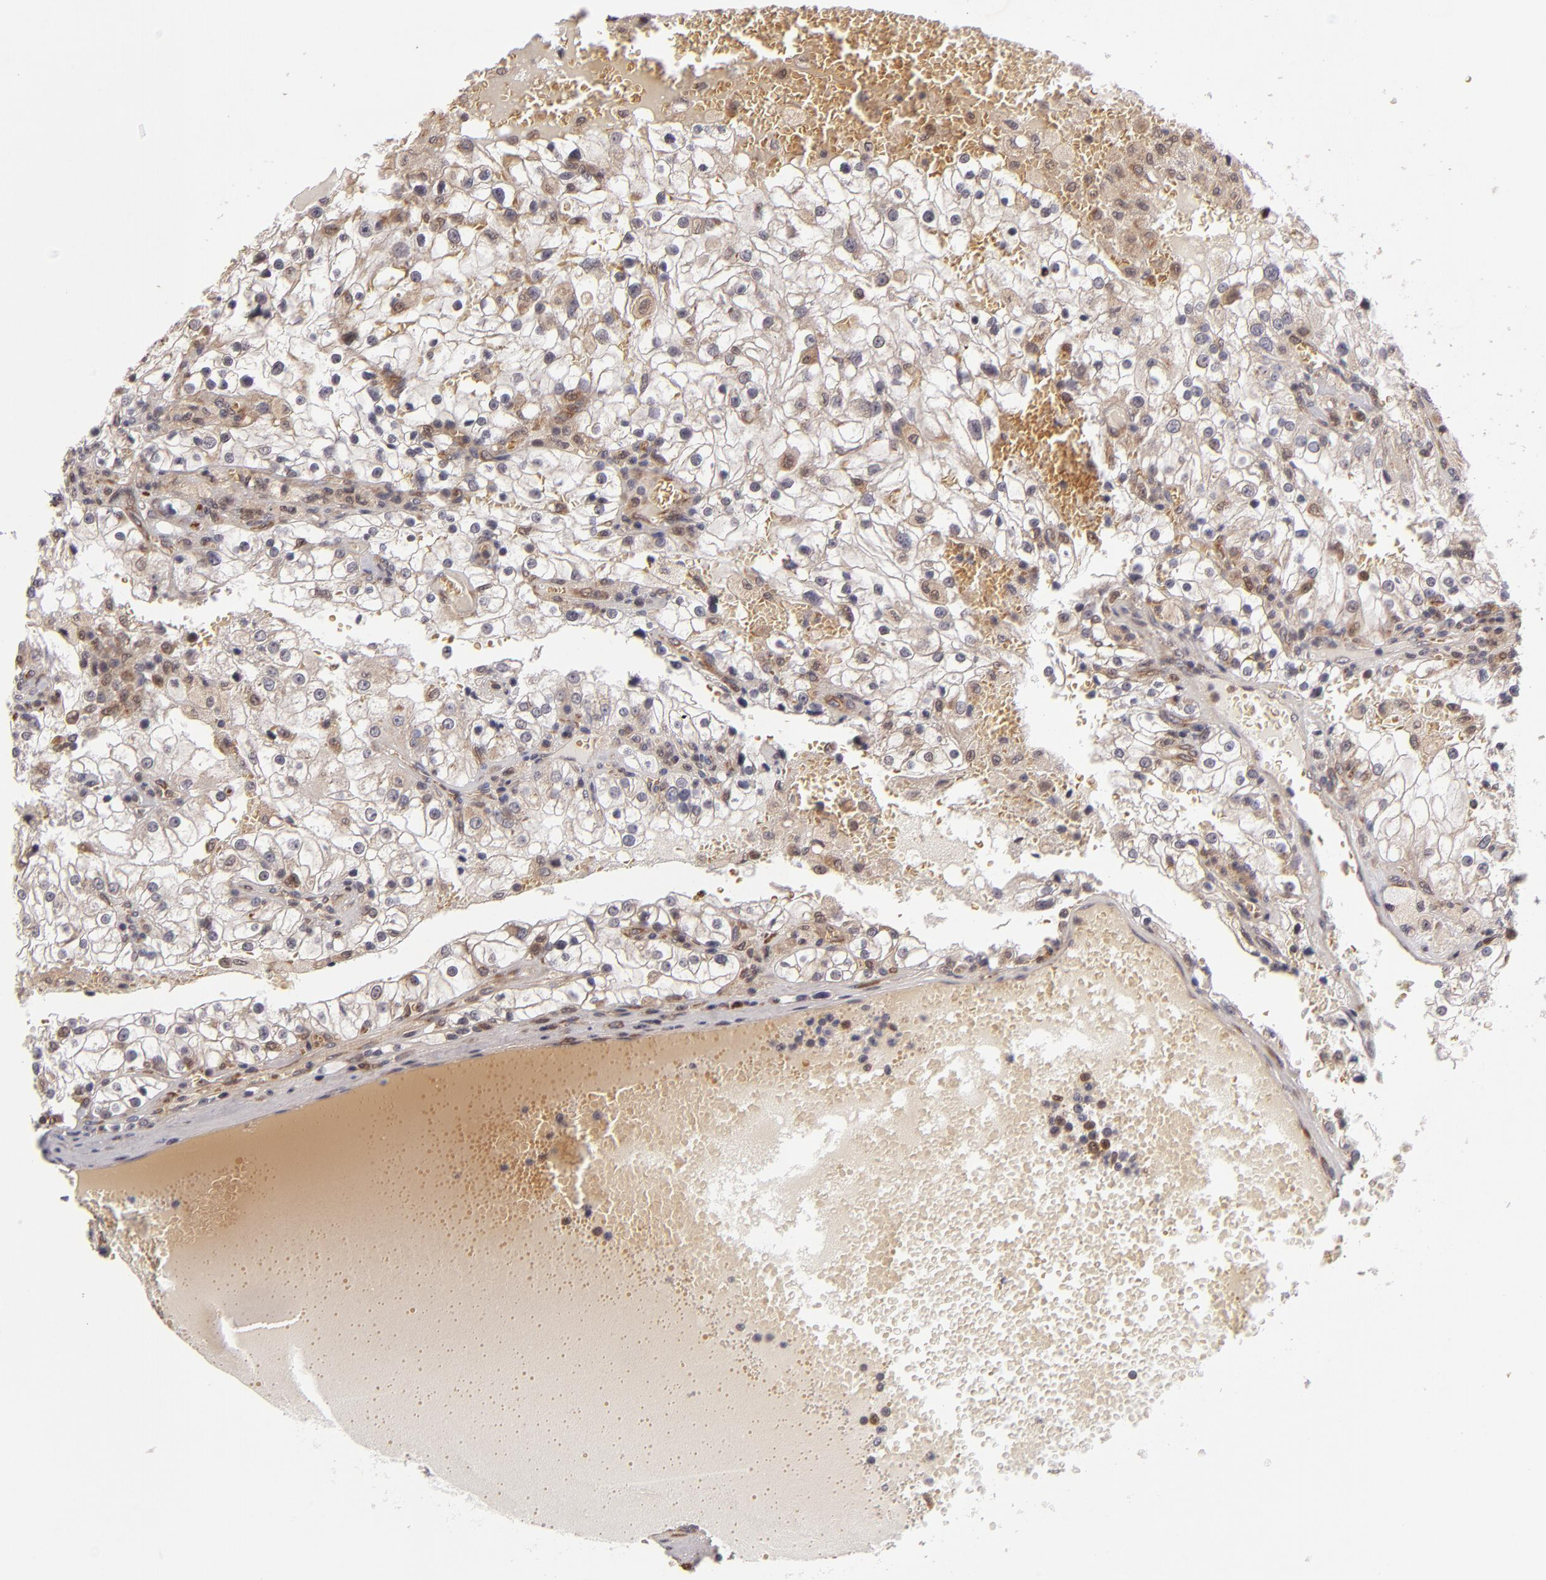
{"staining": {"intensity": "weak", "quantity": ">75%", "location": "cytoplasmic/membranous"}, "tissue": "renal cancer", "cell_type": "Tumor cells", "image_type": "cancer", "snomed": [{"axis": "morphology", "description": "Adenocarcinoma, NOS"}, {"axis": "topography", "description": "Kidney"}], "caption": "DAB (3,3'-diaminobenzidine) immunohistochemical staining of renal adenocarcinoma demonstrates weak cytoplasmic/membranous protein positivity in approximately >75% of tumor cells.", "gene": "CASP1", "patient": {"sex": "female", "age": 74}}